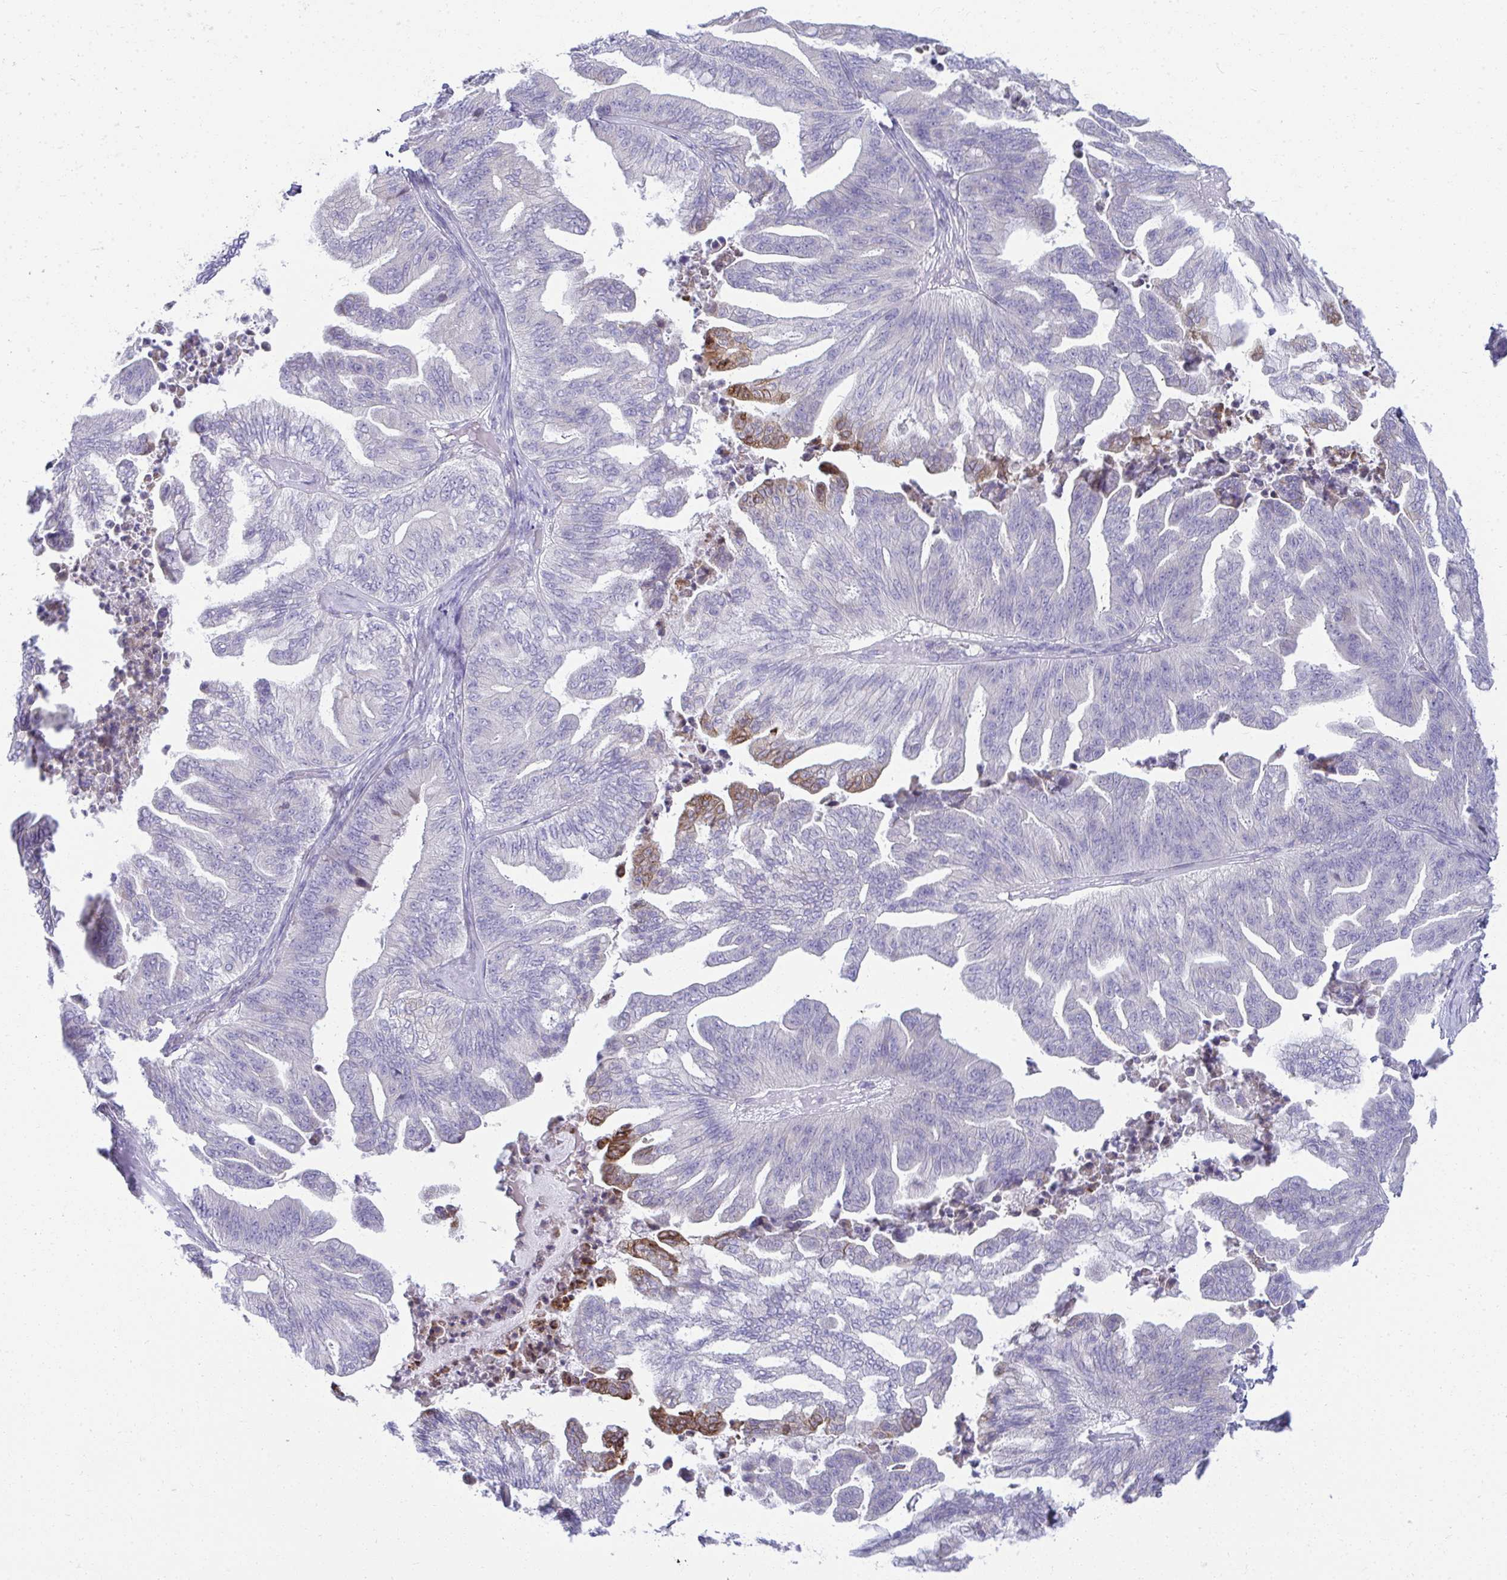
{"staining": {"intensity": "moderate", "quantity": "<25%", "location": "cytoplasmic/membranous"}, "tissue": "ovarian cancer", "cell_type": "Tumor cells", "image_type": "cancer", "snomed": [{"axis": "morphology", "description": "Cystadenocarcinoma, mucinous, NOS"}, {"axis": "topography", "description": "Ovary"}], "caption": "Brown immunohistochemical staining in ovarian cancer exhibits moderate cytoplasmic/membranous expression in about <25% of tumor cells.", "gene": "FASLG", "patient": {"sex": "female", "age": 67}}